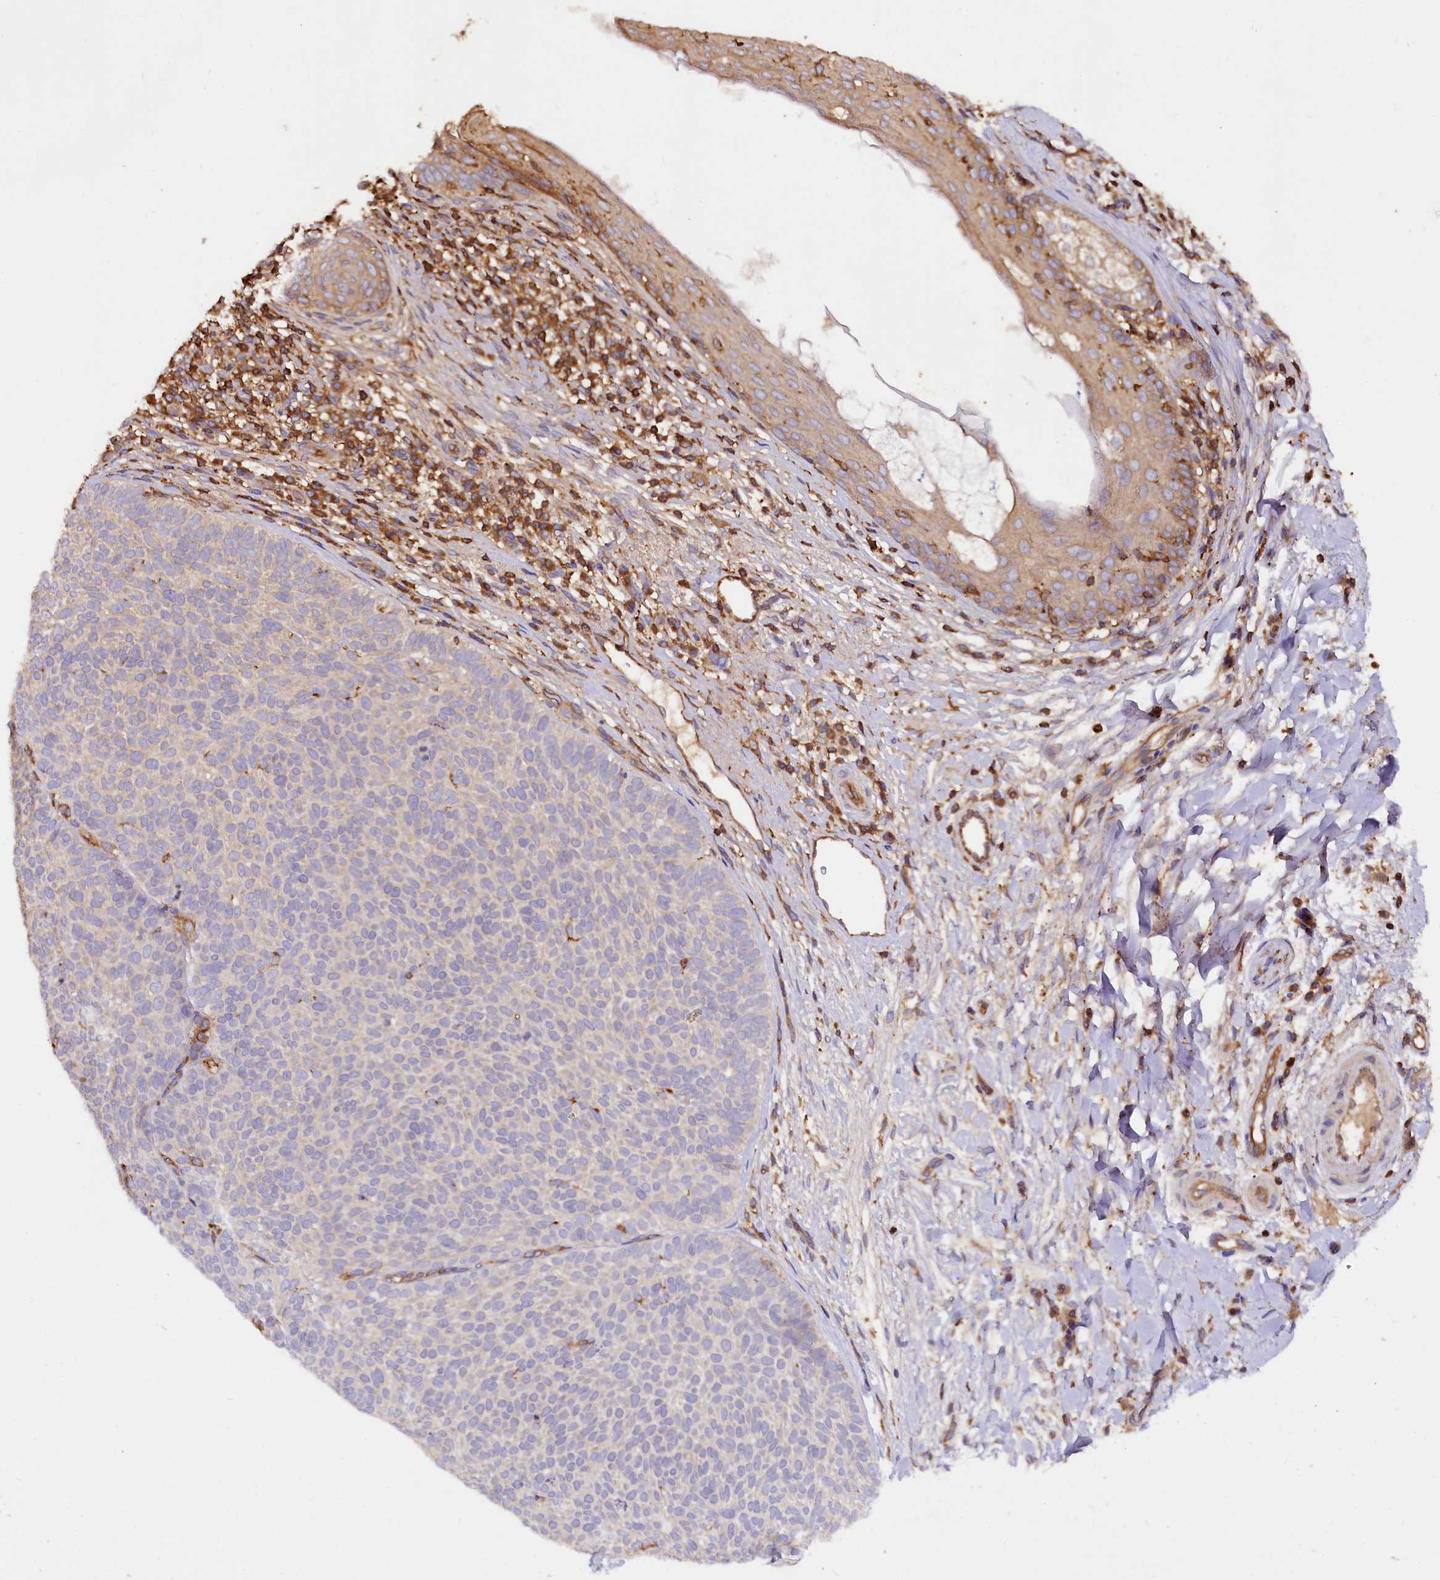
{"staining": {"intensity": "negative", "quantity": "none", "location": "none"}, "tissue": "skin cancer", "cell_type": "Tumor cells", "image_type": "cancer", "snomed": [{"axis": "morphology", "description": "Basal cell carcinoma"}, {"axis": "topography", "description": "Skin"}], "caption": "Human skin cancer (basal cell carcinoma) stained for a protein using immunohistochemistry displays no expression in tumor cells.", "gene": "RARS2", "patient": {"sex": "male", "age": 85}}